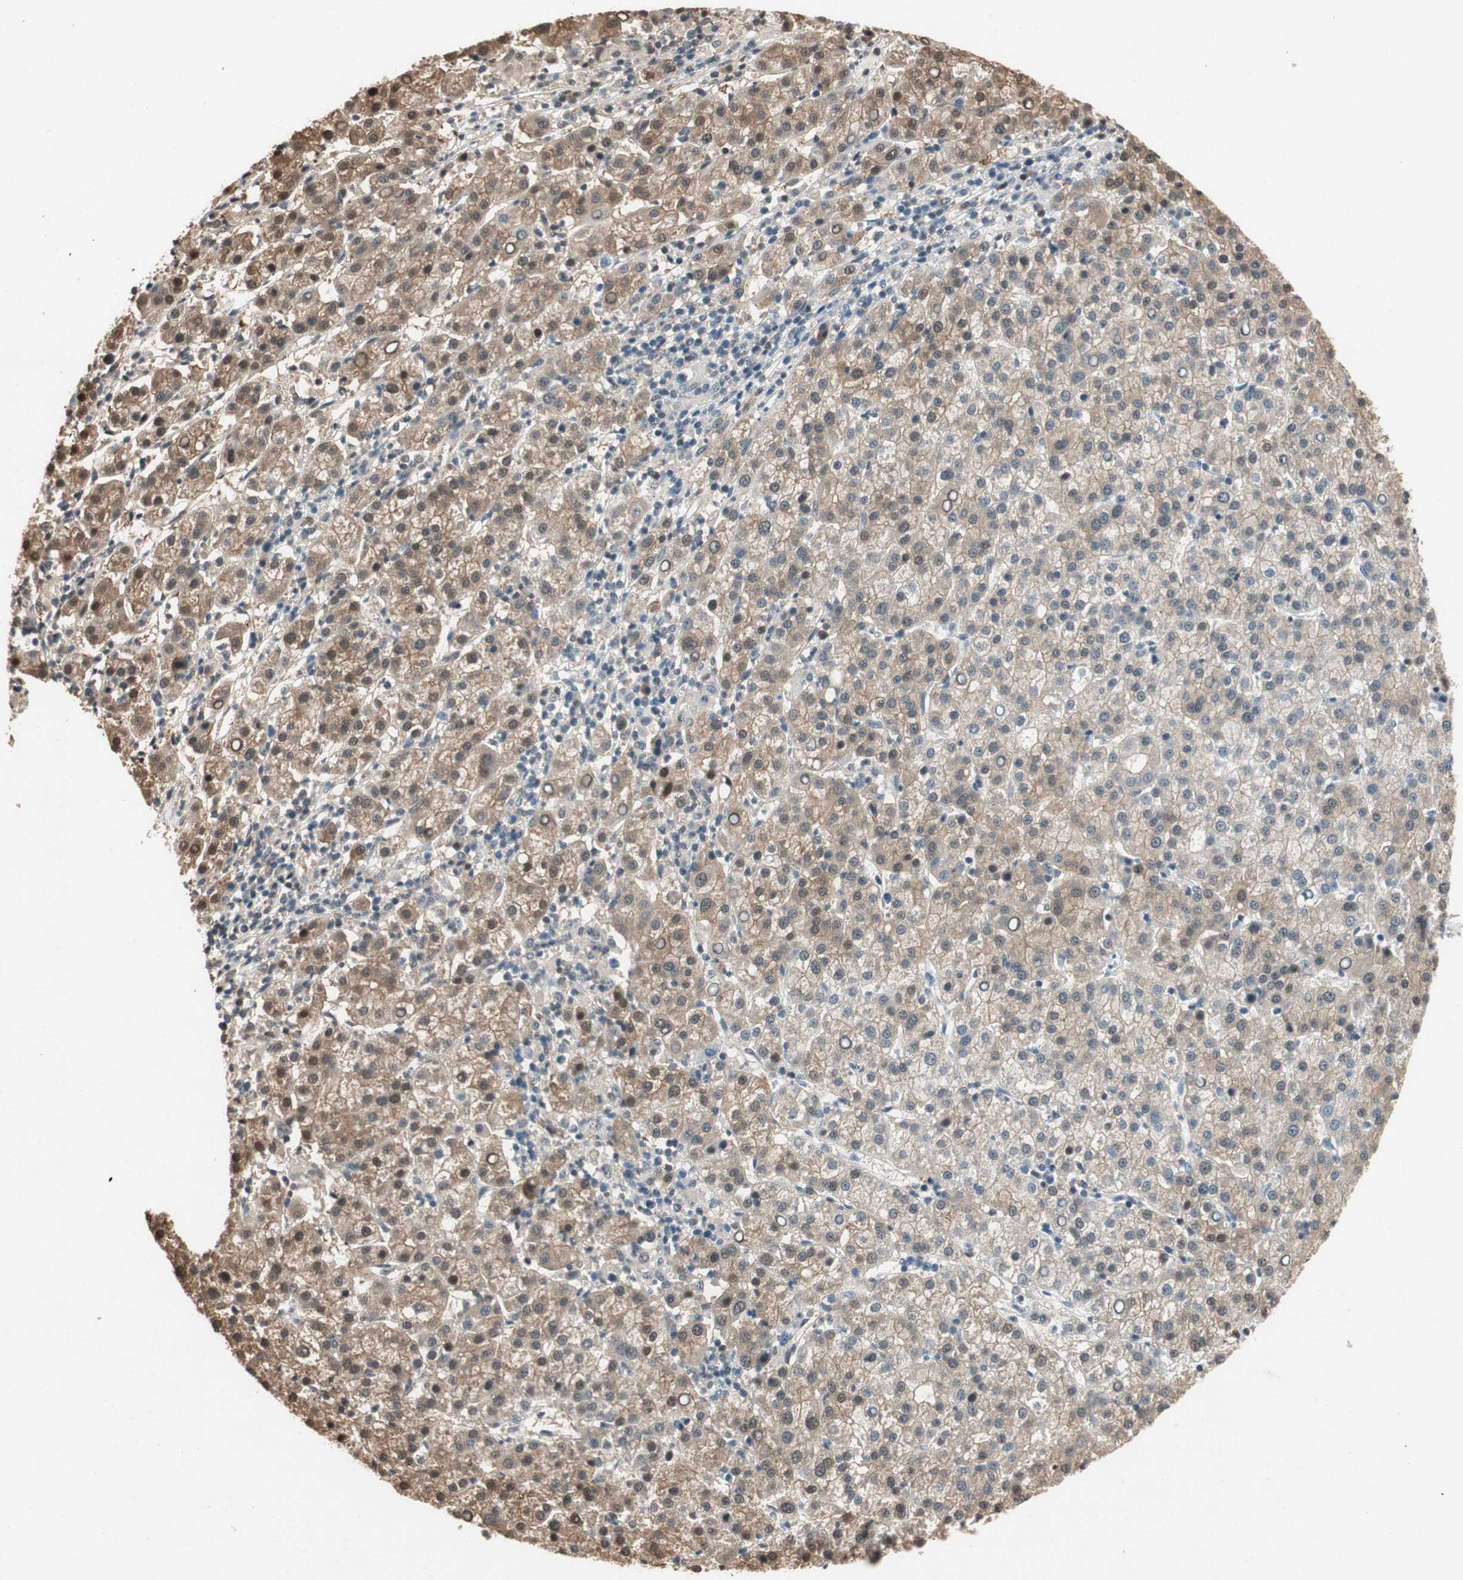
{"staining": {"intensity": "weak", "quantity": ">75%", "location": "cytoplasmic/membranous,nuclear"}, "tissue": "liver cancer", "cell_type": "Tumor cells", "image_type": "cancer", "snomed": [{"axis": "morphology", "description": "Carcinoma, Hepatocellular, NOS"}, {"axis": "topography", "description": "Liver"}], "caption": "Liver cancer (hepatocellular carcinoma) stained for a protein (brown) displays weak cytoplasmic/membranous and nuclear positive positivity in approximately >75% of tumor cells.", "gene": "SERPINB5", "patient": {"sex": "female", "age": 58}}